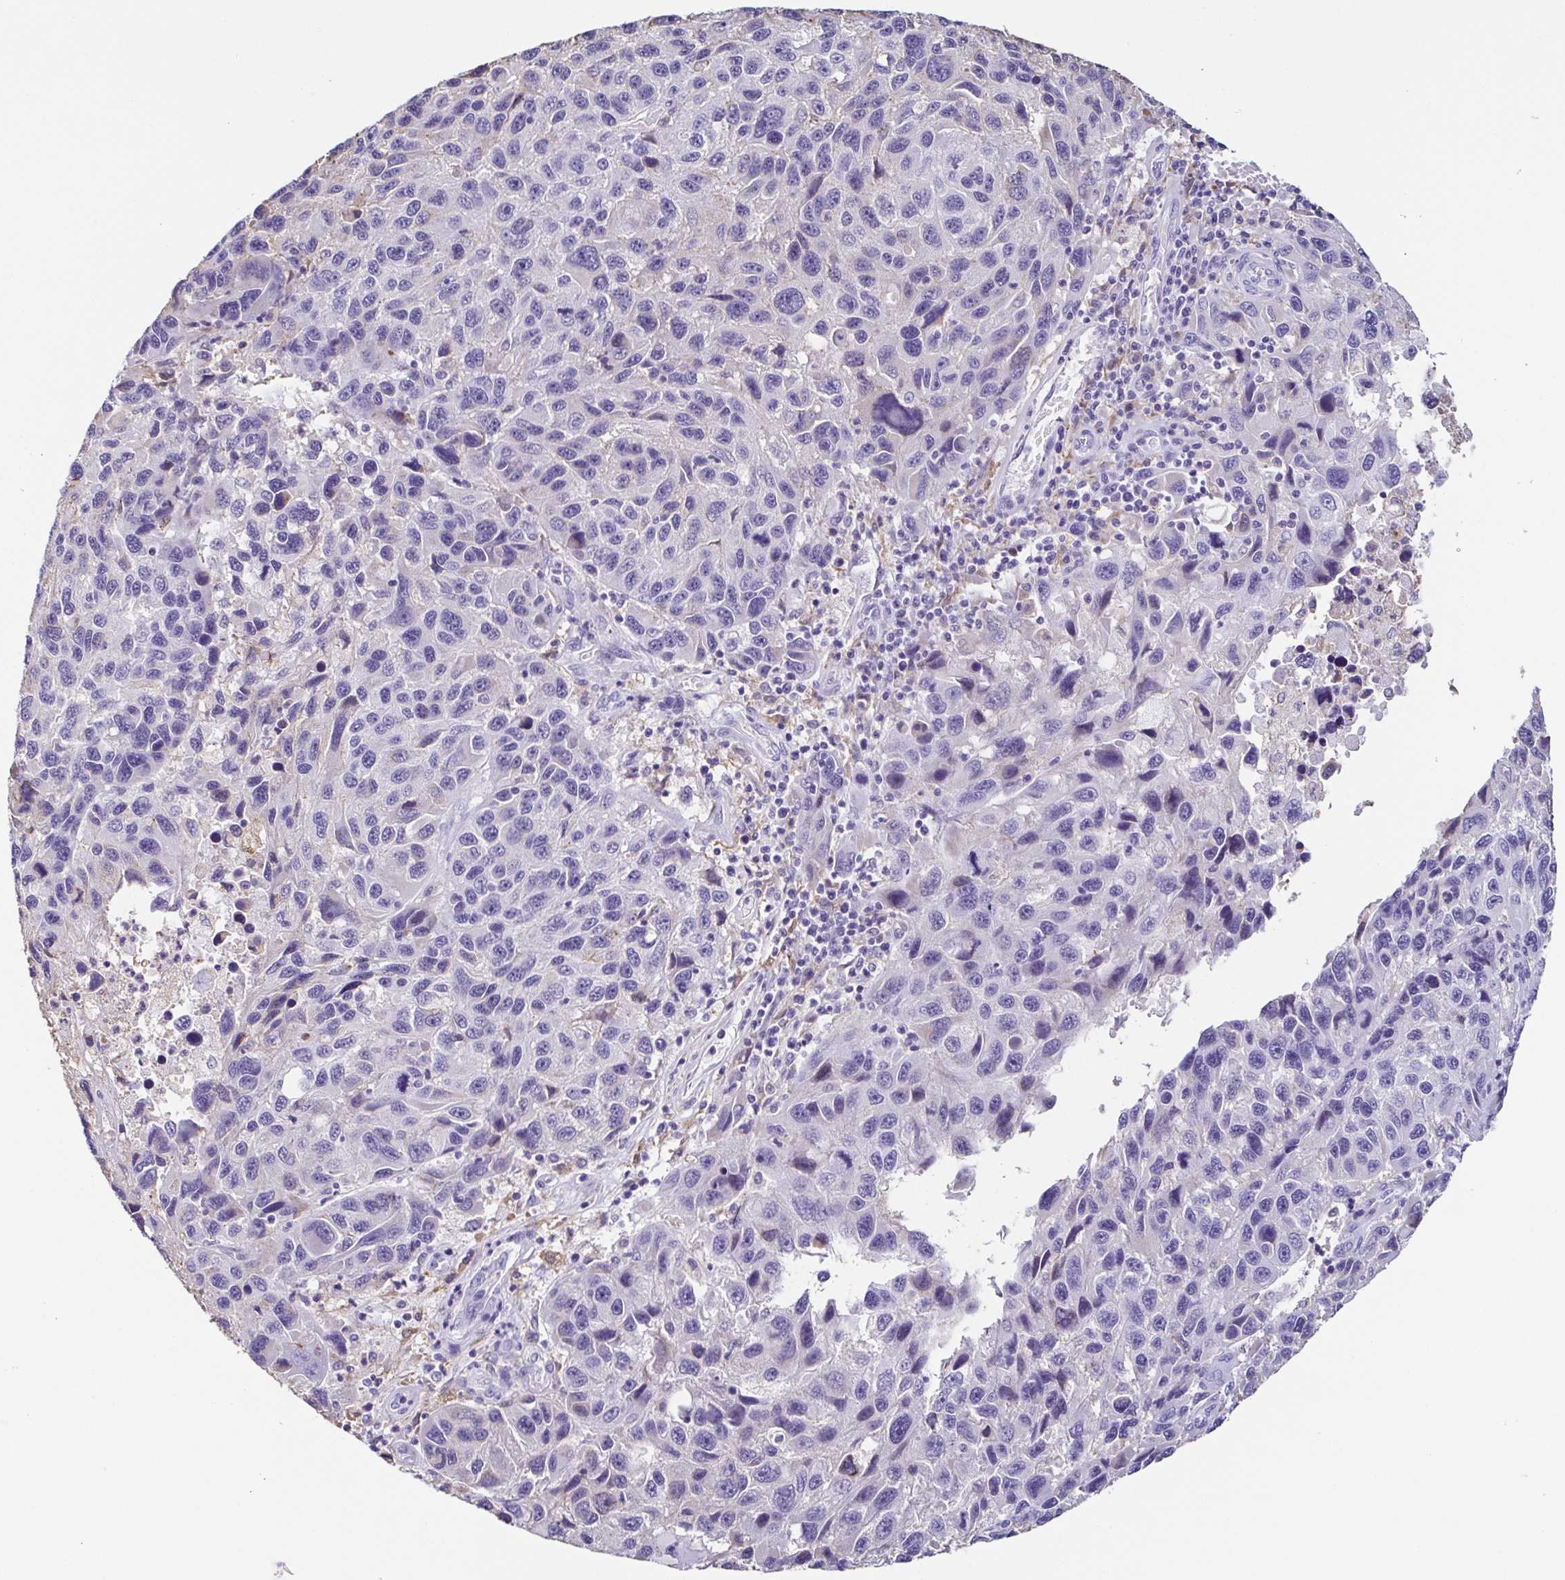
{"staining": {"intensity": "negative", "quantity": "none", "location": "none"}, "tissue": "melanoma", "cell_type": "Tumor cells", "image_type": "cancer", "snomed": [{"axis": "morphology", "description": "Malignant melanoma, NOS"}, {"axis": "topography", "description": "Skin"}], "caption": "IHC of melanoma displays no positivity in tumor cells. (Stains: DAB IHC with hematoxylin counter stain, Microscopy: brightfield microscopy at high magnification).", "gene": "ANXA10", "patient": {"sex": "male", "age": 53}}